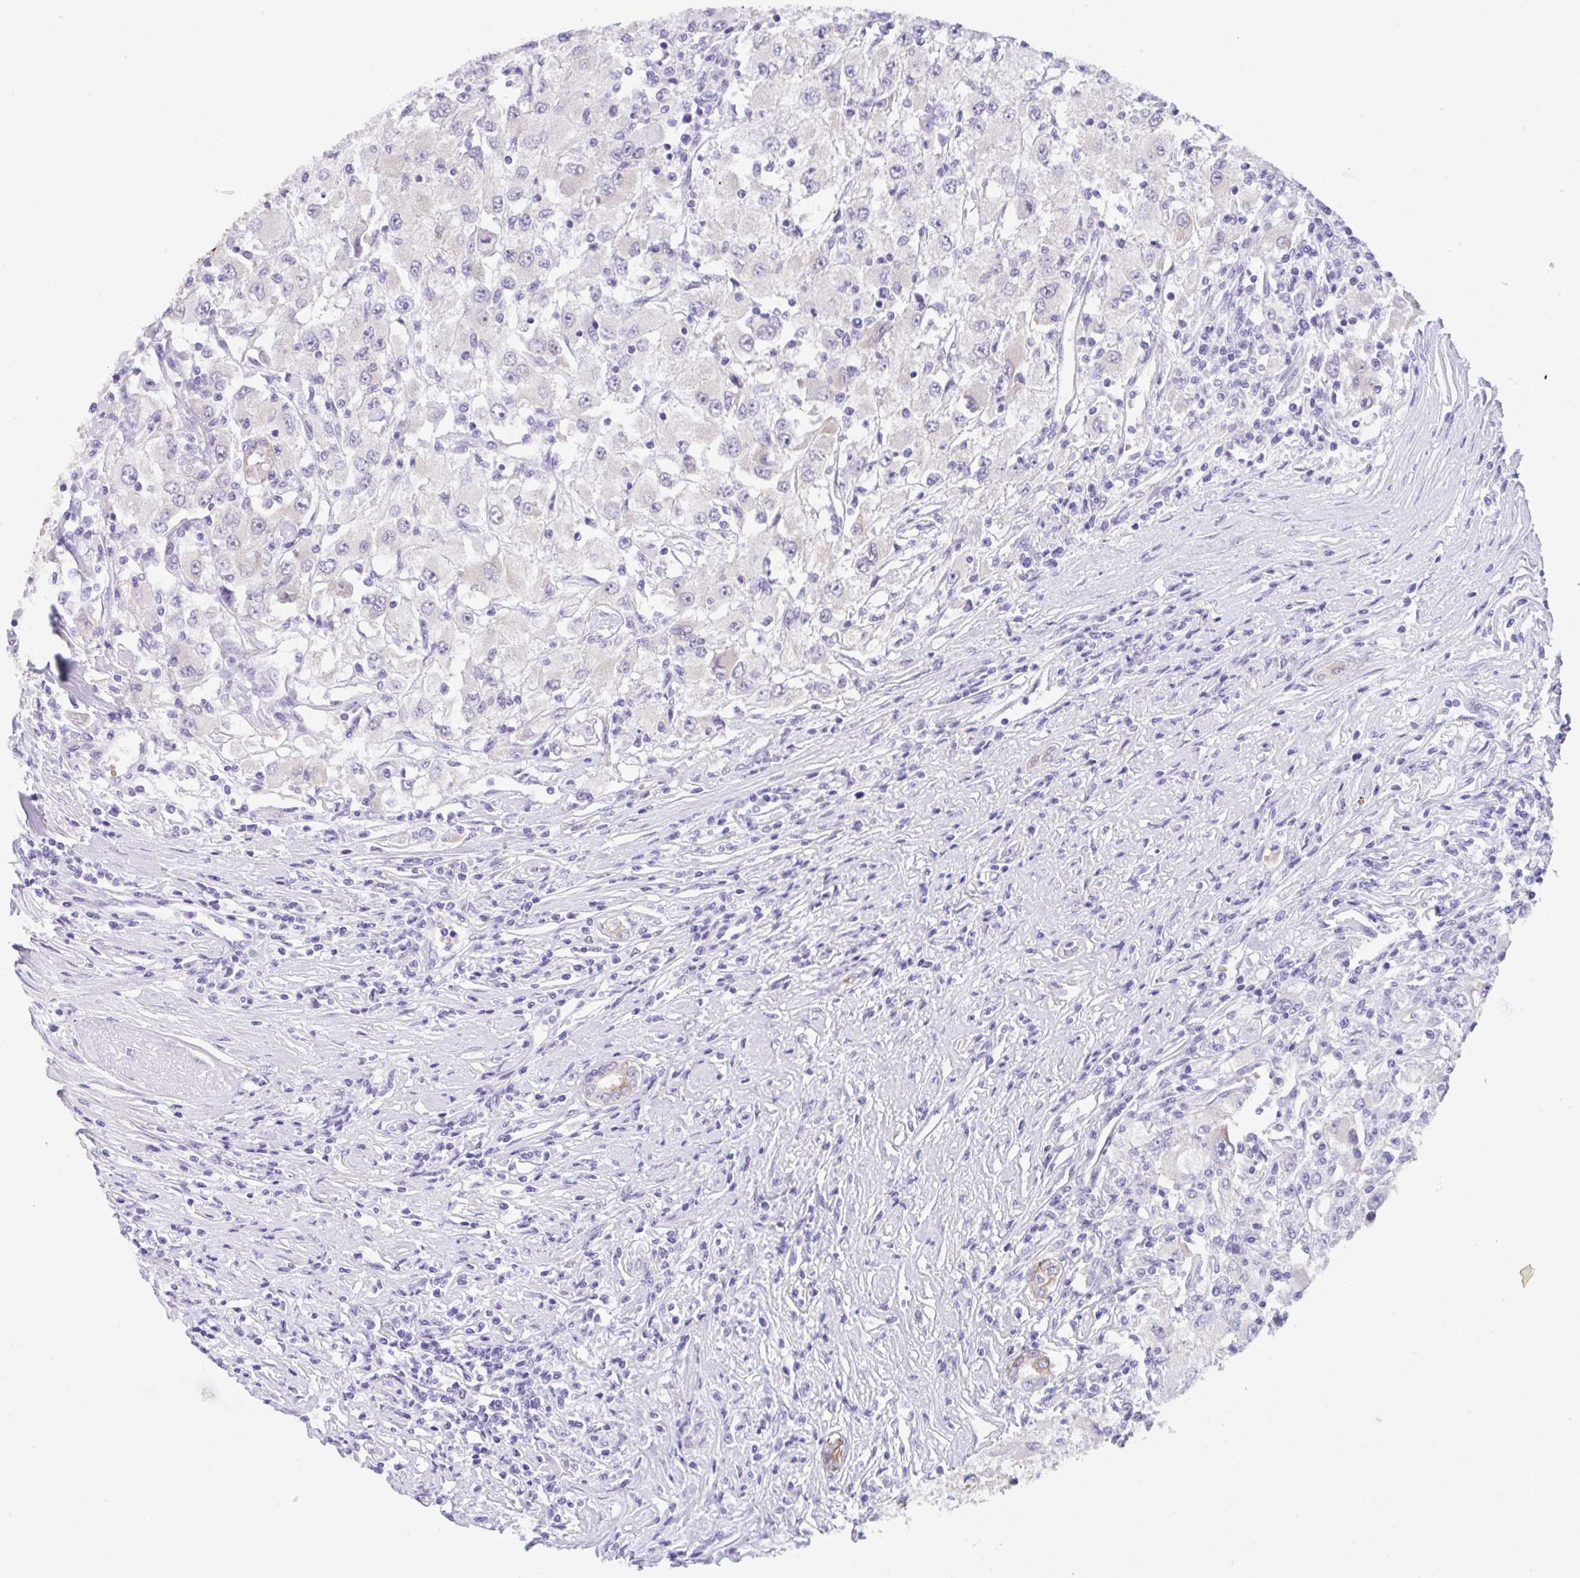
{"staining": {"intensity": "negative", "quantity": "none", "location": "none"}, "tissue": "renal cancer", "cell_type": "Tumor cells", "image_type": "cancer", "snomed": [{"axis": "morphology", "description": "Adenocarcinoma, NOS"}, {"axis": "topography", "description": "Kidney"}], "caption": "Renal adenocarcinoma was stained to show a protein in brown. There is no significant expression in tumor cells.", "gene": "TRAF4", "patient": {"sex": "female", "age": 67}}